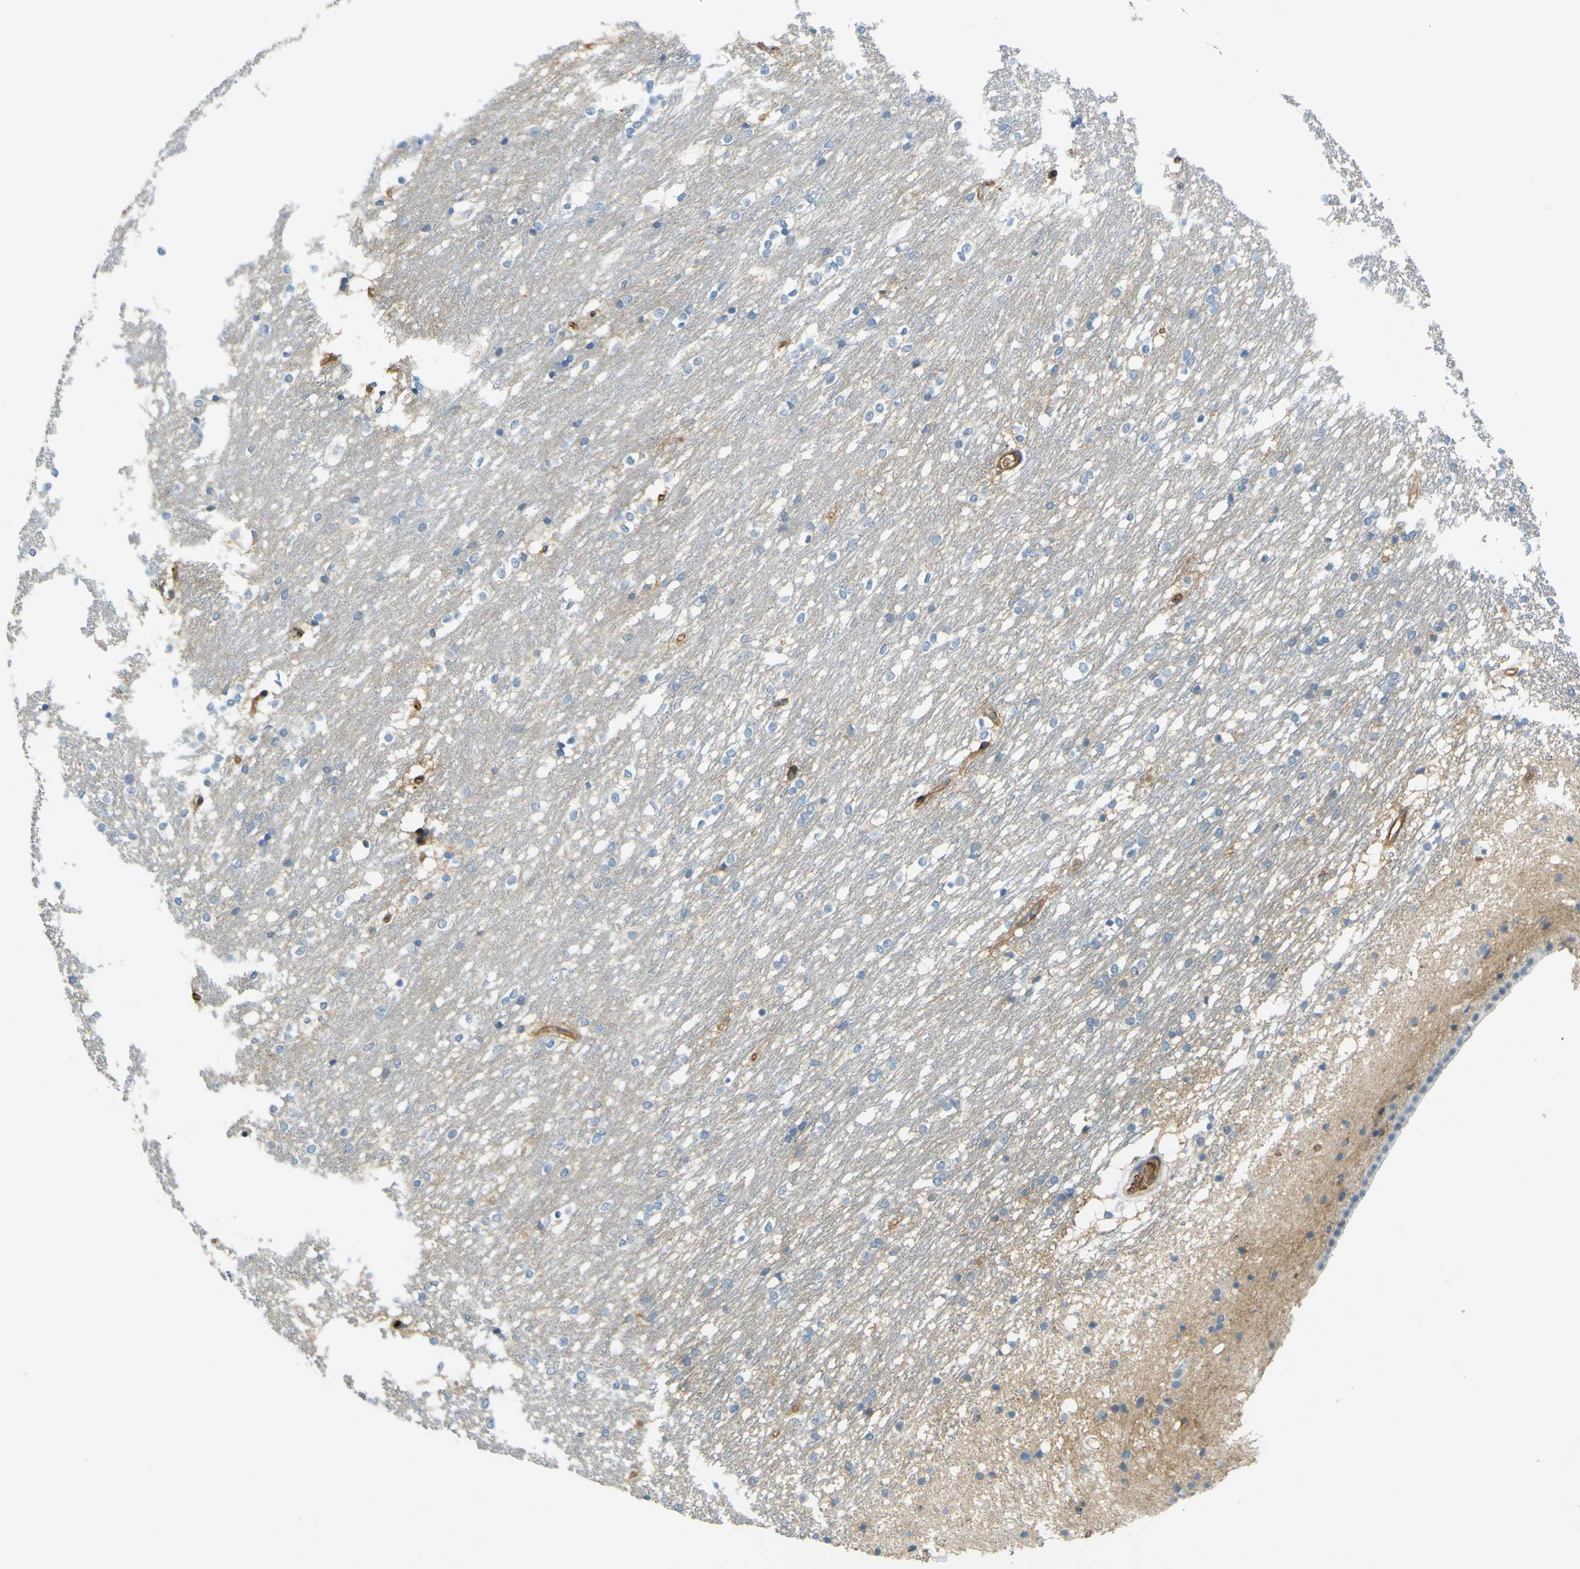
{"staining": {"intensity": "moderate", "quantity": "<25%", "location": "cytoplasmic/membranous"}, "tissue": "caudate", "cell_type": "Glial cells", "image_type": "normal", "snomed": [{"axis": "morphology", "description": "Normal tissue, NOS"}, {"axis": "topography", "description": "Lateral ventricle wall"}], "caption": "The micrograph reveals immunohistochemical staining of benign caudate. There is moderate cytoplasmic/membranous staining is identified in approximately <25% of glial cells. The protein is shown in brown color, while the nuclei are stained blue.", "gene": "PLXDC1", "patient": {"sex": "female", "age": 19}}